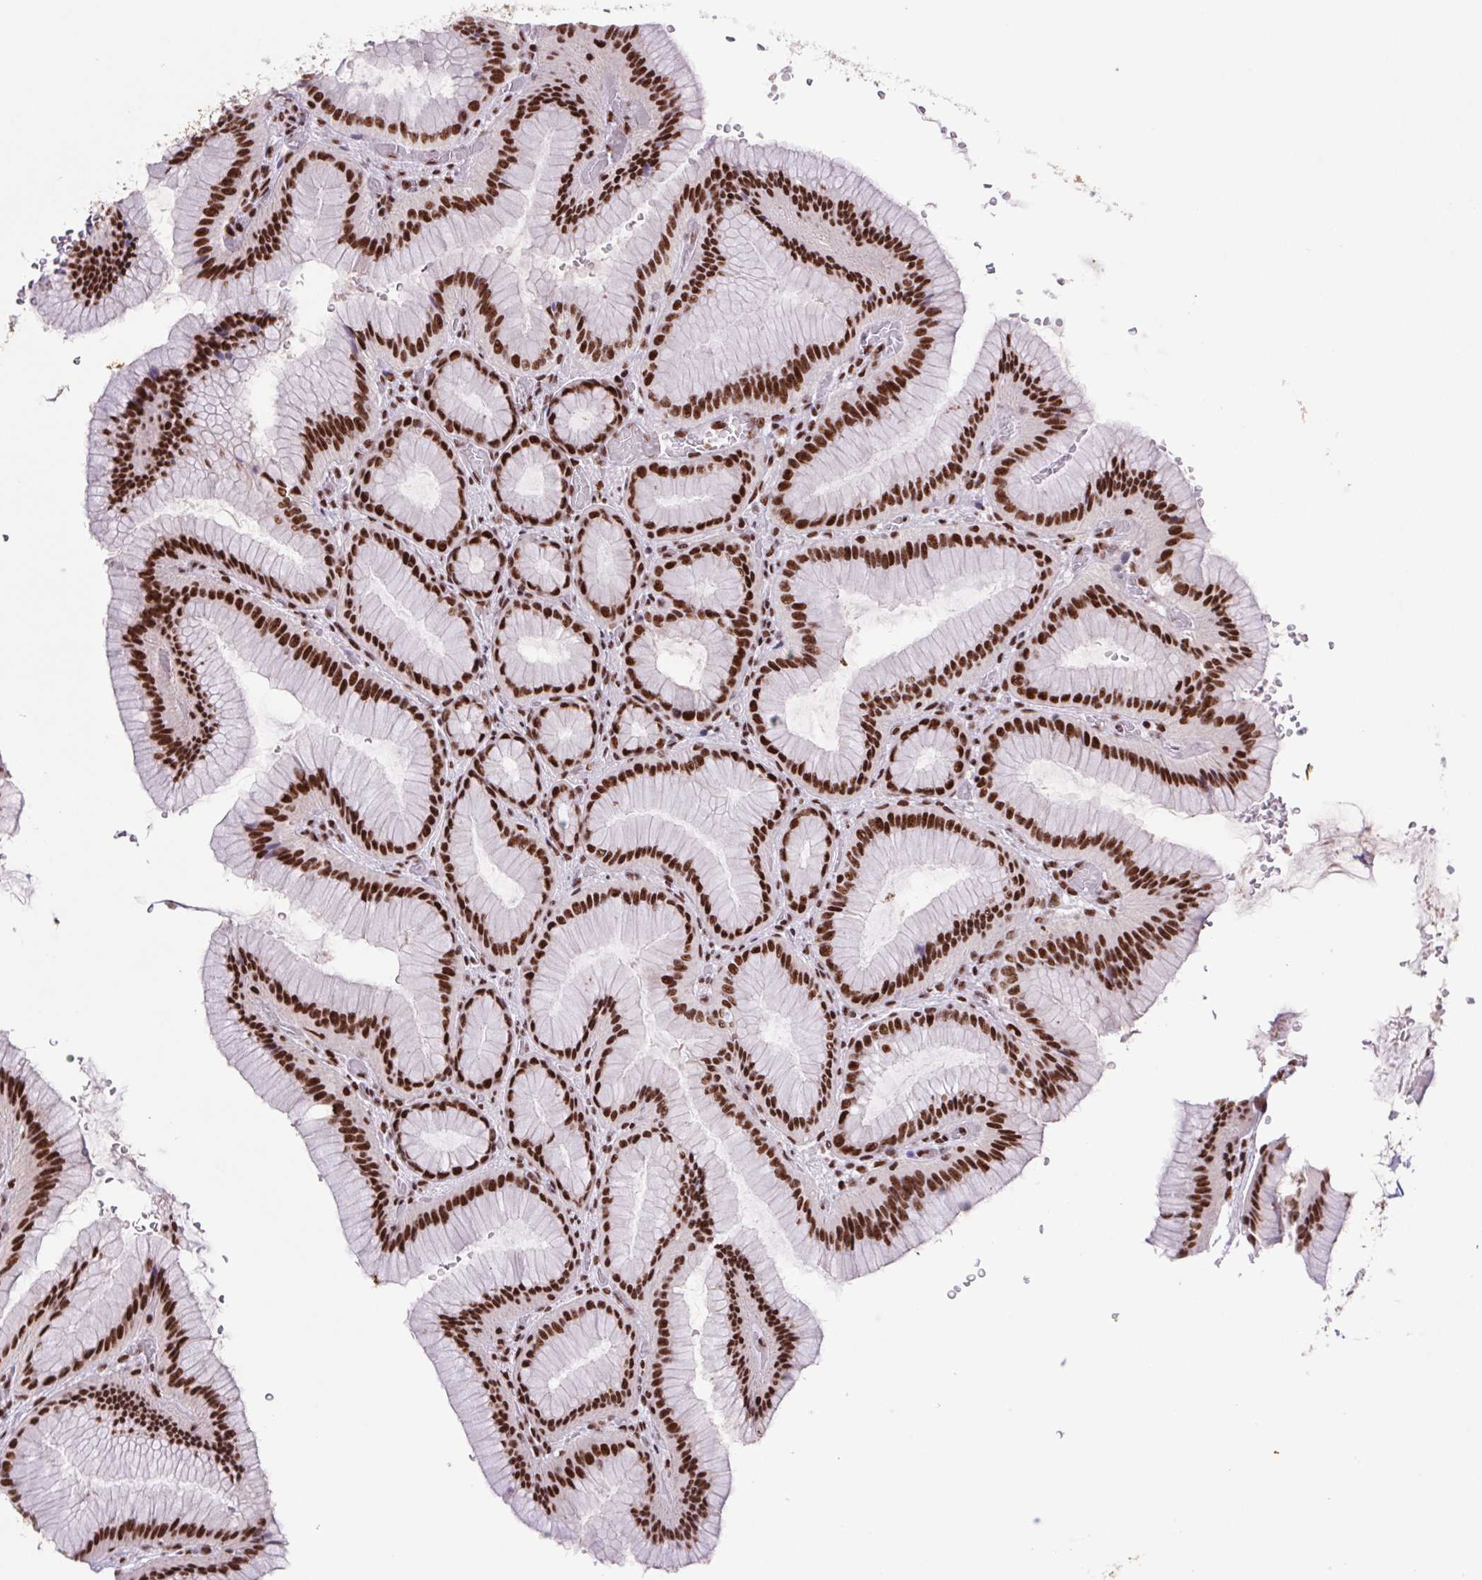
{"staining": {"intensity": "strong", "quantity": "25%-75%", "location": "nuclear"}, "tissue": "stomach", "cell_type": "Glandular cells", "image_type": "normal", "snomed": [{"axis": "morphology", "description": "Normal tissue, NOS"}, {"axis": "morphology", "description": "Adenocarcinoma, NOS"}, {"axis": "morphology", "description": "Adenocarcinoma, High grade"}, {"axis": "topography", "description": "Stomach, upper"}, {"axis": "topography", "description": "Stomach"}], "caption": "Protein expression analysis of benign stomach exhibits strong nuclear positivity in approximately 25%-75% of glandular cells. (DAB (3,3'-diaminobenzidine) = brown stain, brightfield microscopy at high magnification).", "gene": "LDLRAD4", "patient": {"sex": "female", "age": 65}}